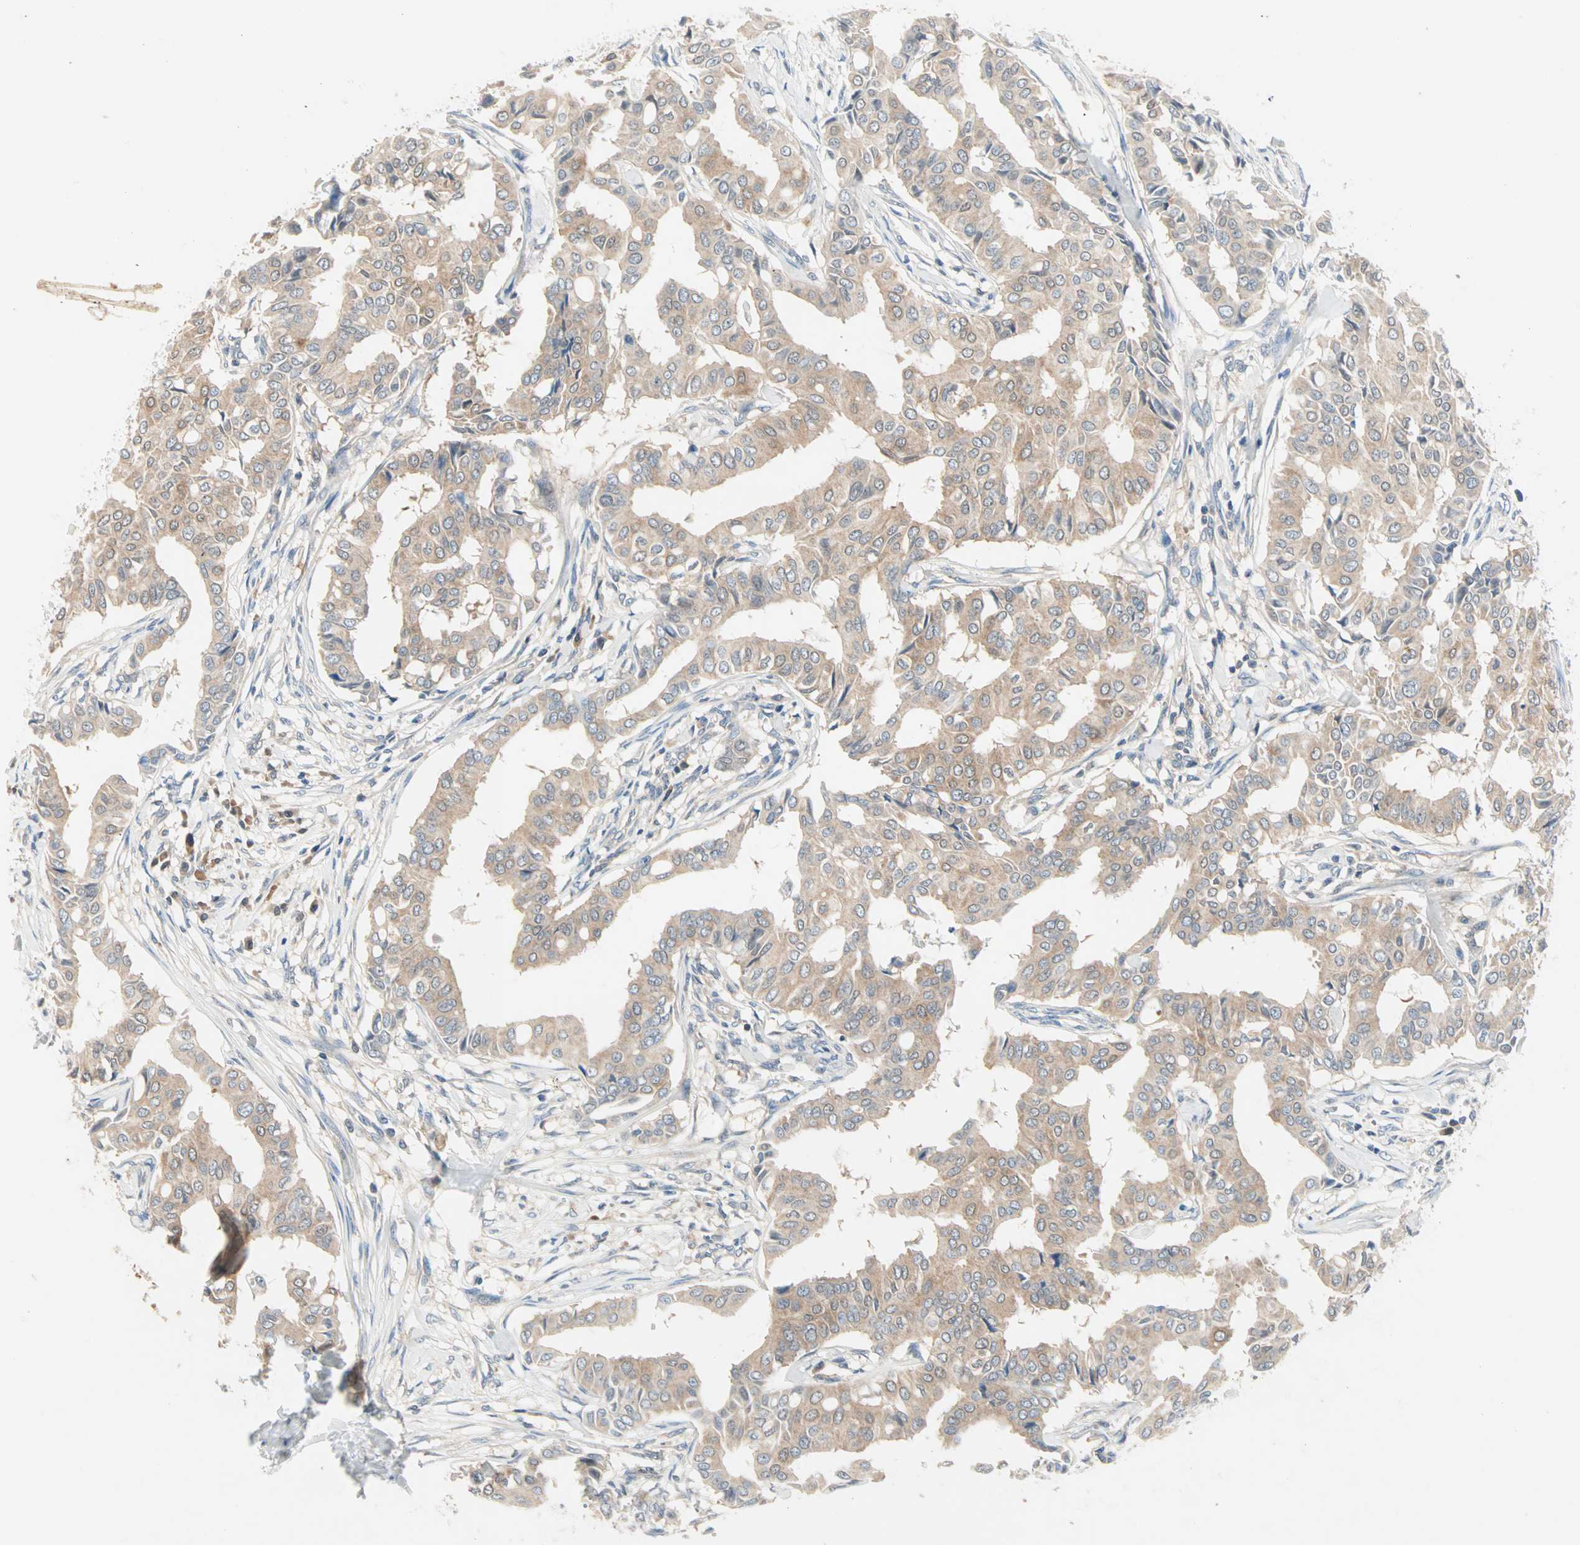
{"staining": {"intensity": "moderate", "quantity": ">75%", "location": "cytoplasmic/membranous"}, "tissue": "head and neck cancer", "cell_type": "Tumor cells", "image_type": "cancer", "snomed": [{"axis": "morphology", "description": "Adenocarcinoma, NOS"}, {"axis": "topography", "description": "Salivary gland"}, {"axis": "topography", "description": "Head-Neck"}], "caption": "Protein staining demonstrates moderate cytoplasmic/membranous expression in about >75% of tumor cells in head and neck adenocarcinoma. (Brightfield microscopy of DAB IHC at high magnification).", "gene": "MPI", "patient": {"sex": "female", "age": 59}}